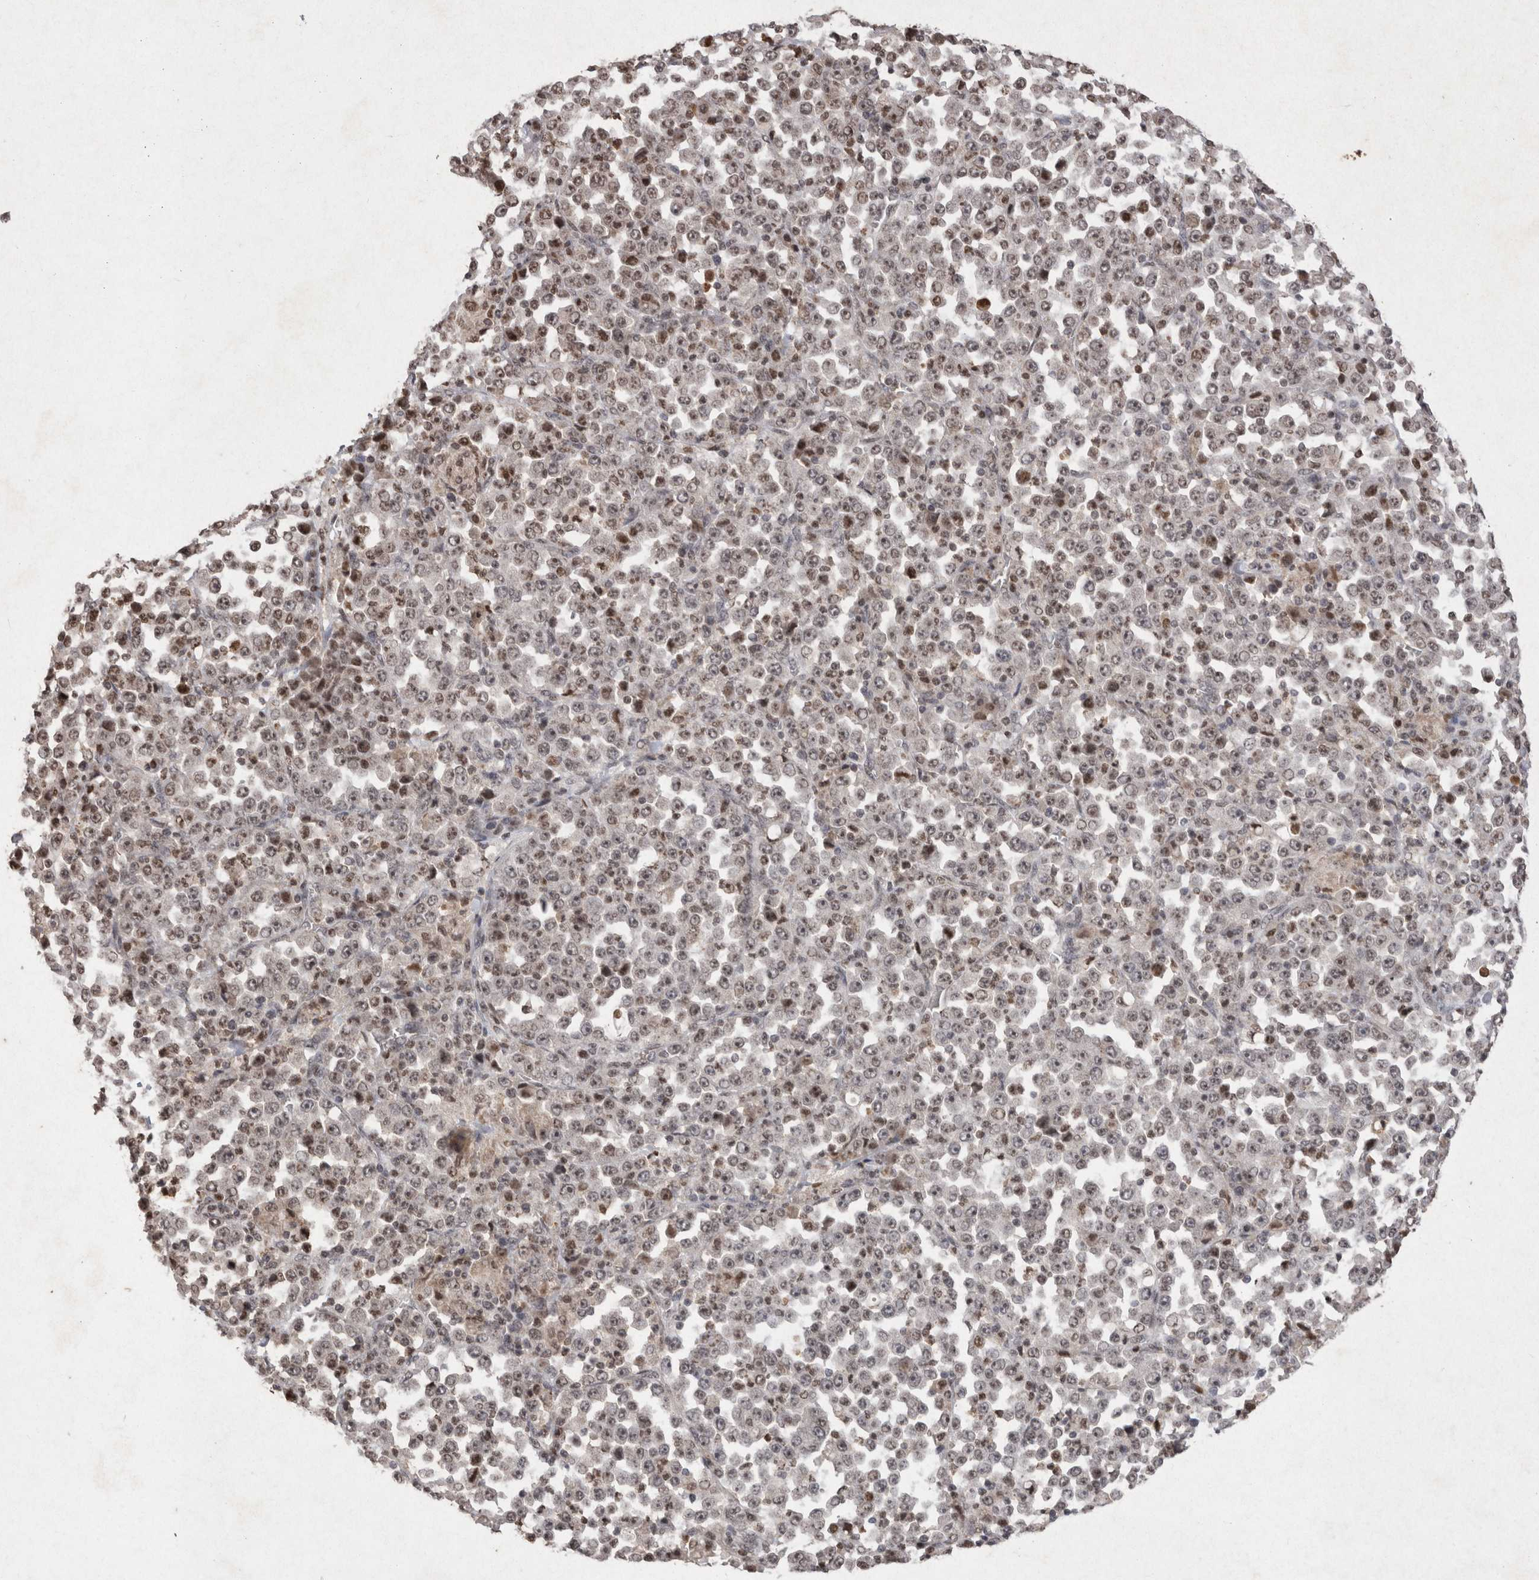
{"staining": {"intensity": "moderate", "quantity": ">75%", "location": "nuclear"}, "tissue": "stomach cancer", "cell_type": "Tumor cells", "image_type": "cancer", "snomed": [{"axis": "morphology", "description": "Normal tissue, NOS"}, {"axis": "morphology", "description": "Adenocarcinoma, NOS"}, {"axis": "topography", "description": "Stomach, upper"}, {"axis": "topography", "description": "Stomach"}], "caption": "Protein staining of stomach cancer tissue reveals moderate nuclear positivity in approximately >75% of tumor cells.", "gene": "STK11", "patient": {"sex": "male", "age": 59}}